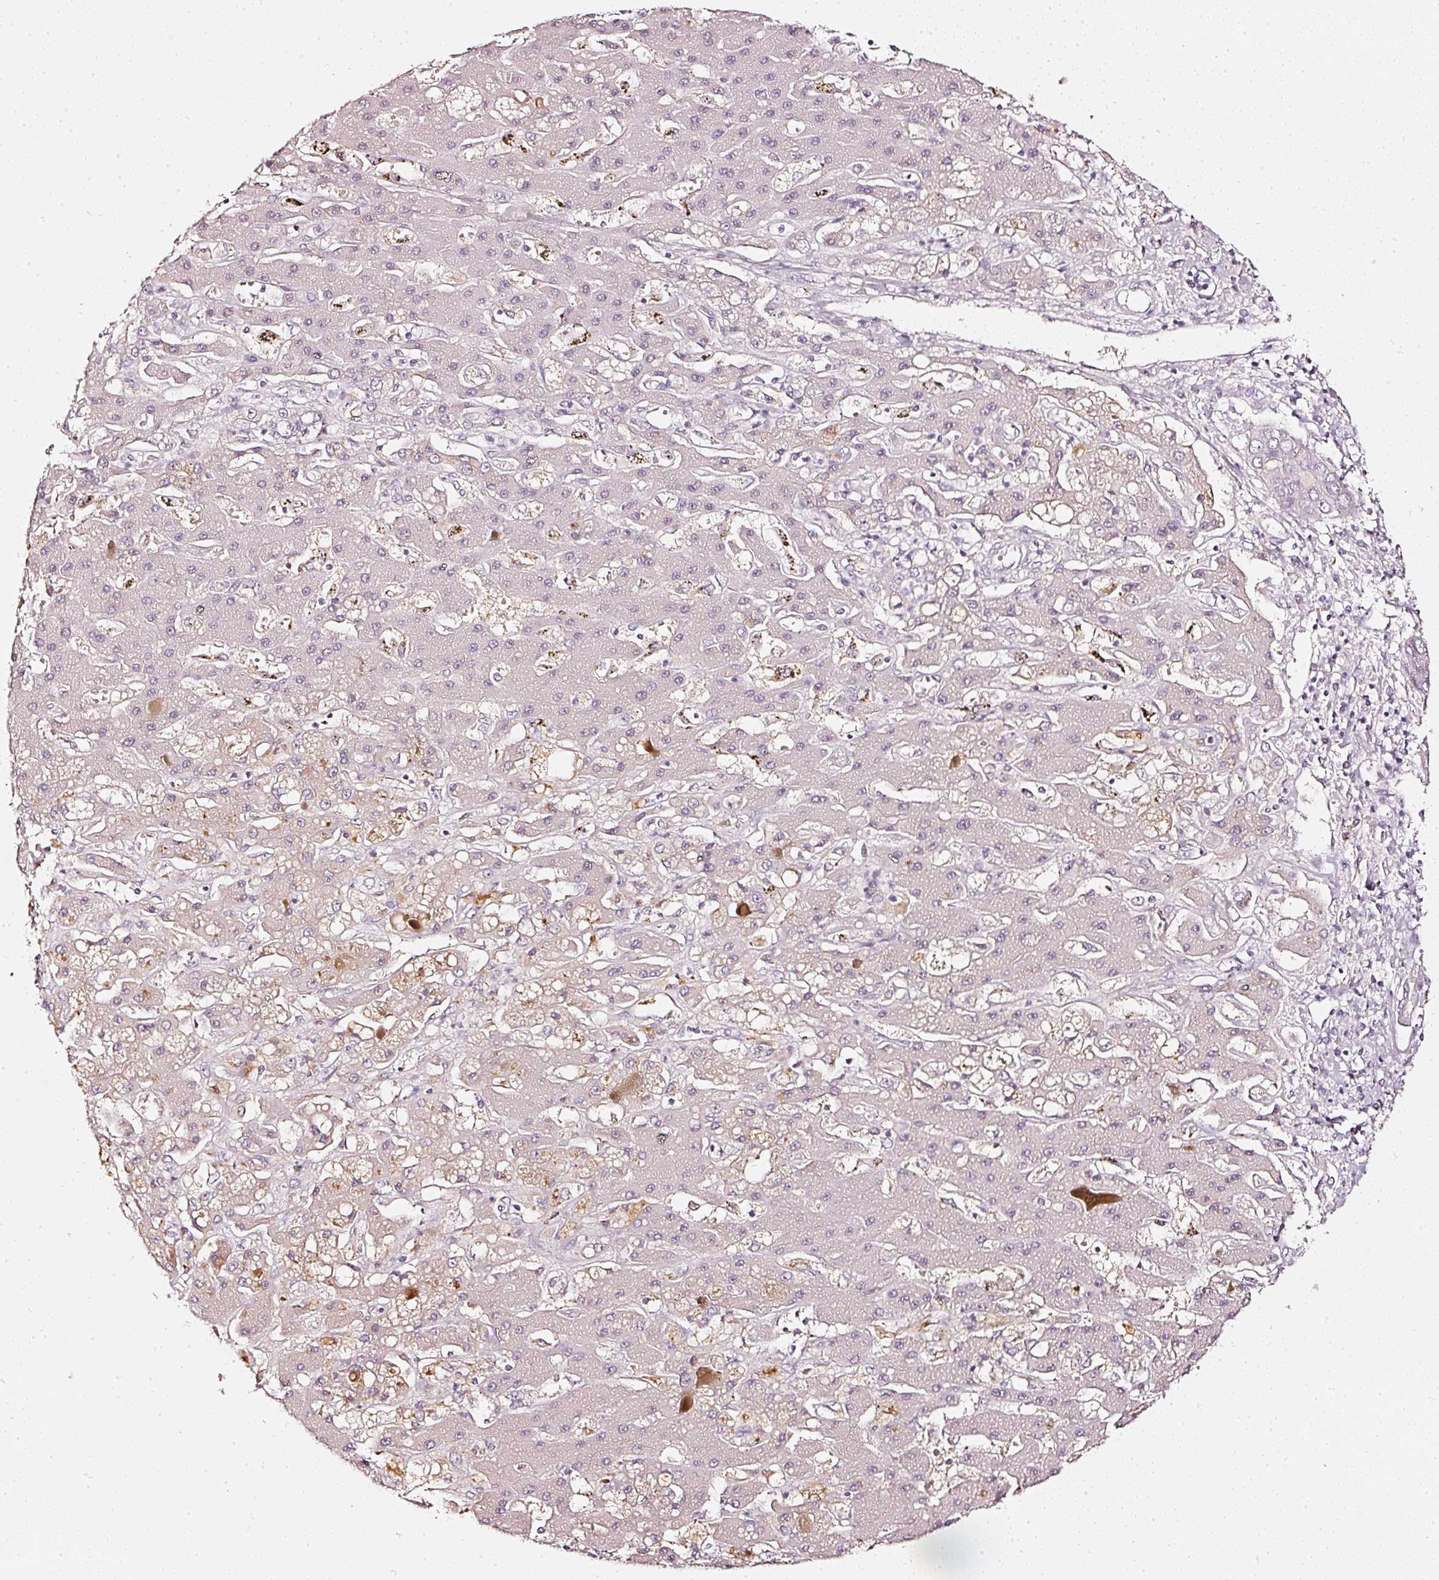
{"staining": {"intensity": "negative", "quantity": "none", "location": "none"}, "tissue": "liver cancer", "cell_type": "Tumor cells", "image_type": "cancer", "snomed": [{"axis": "morphology", "description": "Cholangiocarcinoma"}, {"axis": "topography", "description": "Liver"}], "caption": "IHC micrograph of liver cancer (cholangiocarcinoma) stained for a protein (brown), which demonstrates no positivity in tumor cells. (Immunohistochemistry, brightfield microscopy, high magnification).", "gene": "CNP", "patient": {"sex": "male", "age": 67}}